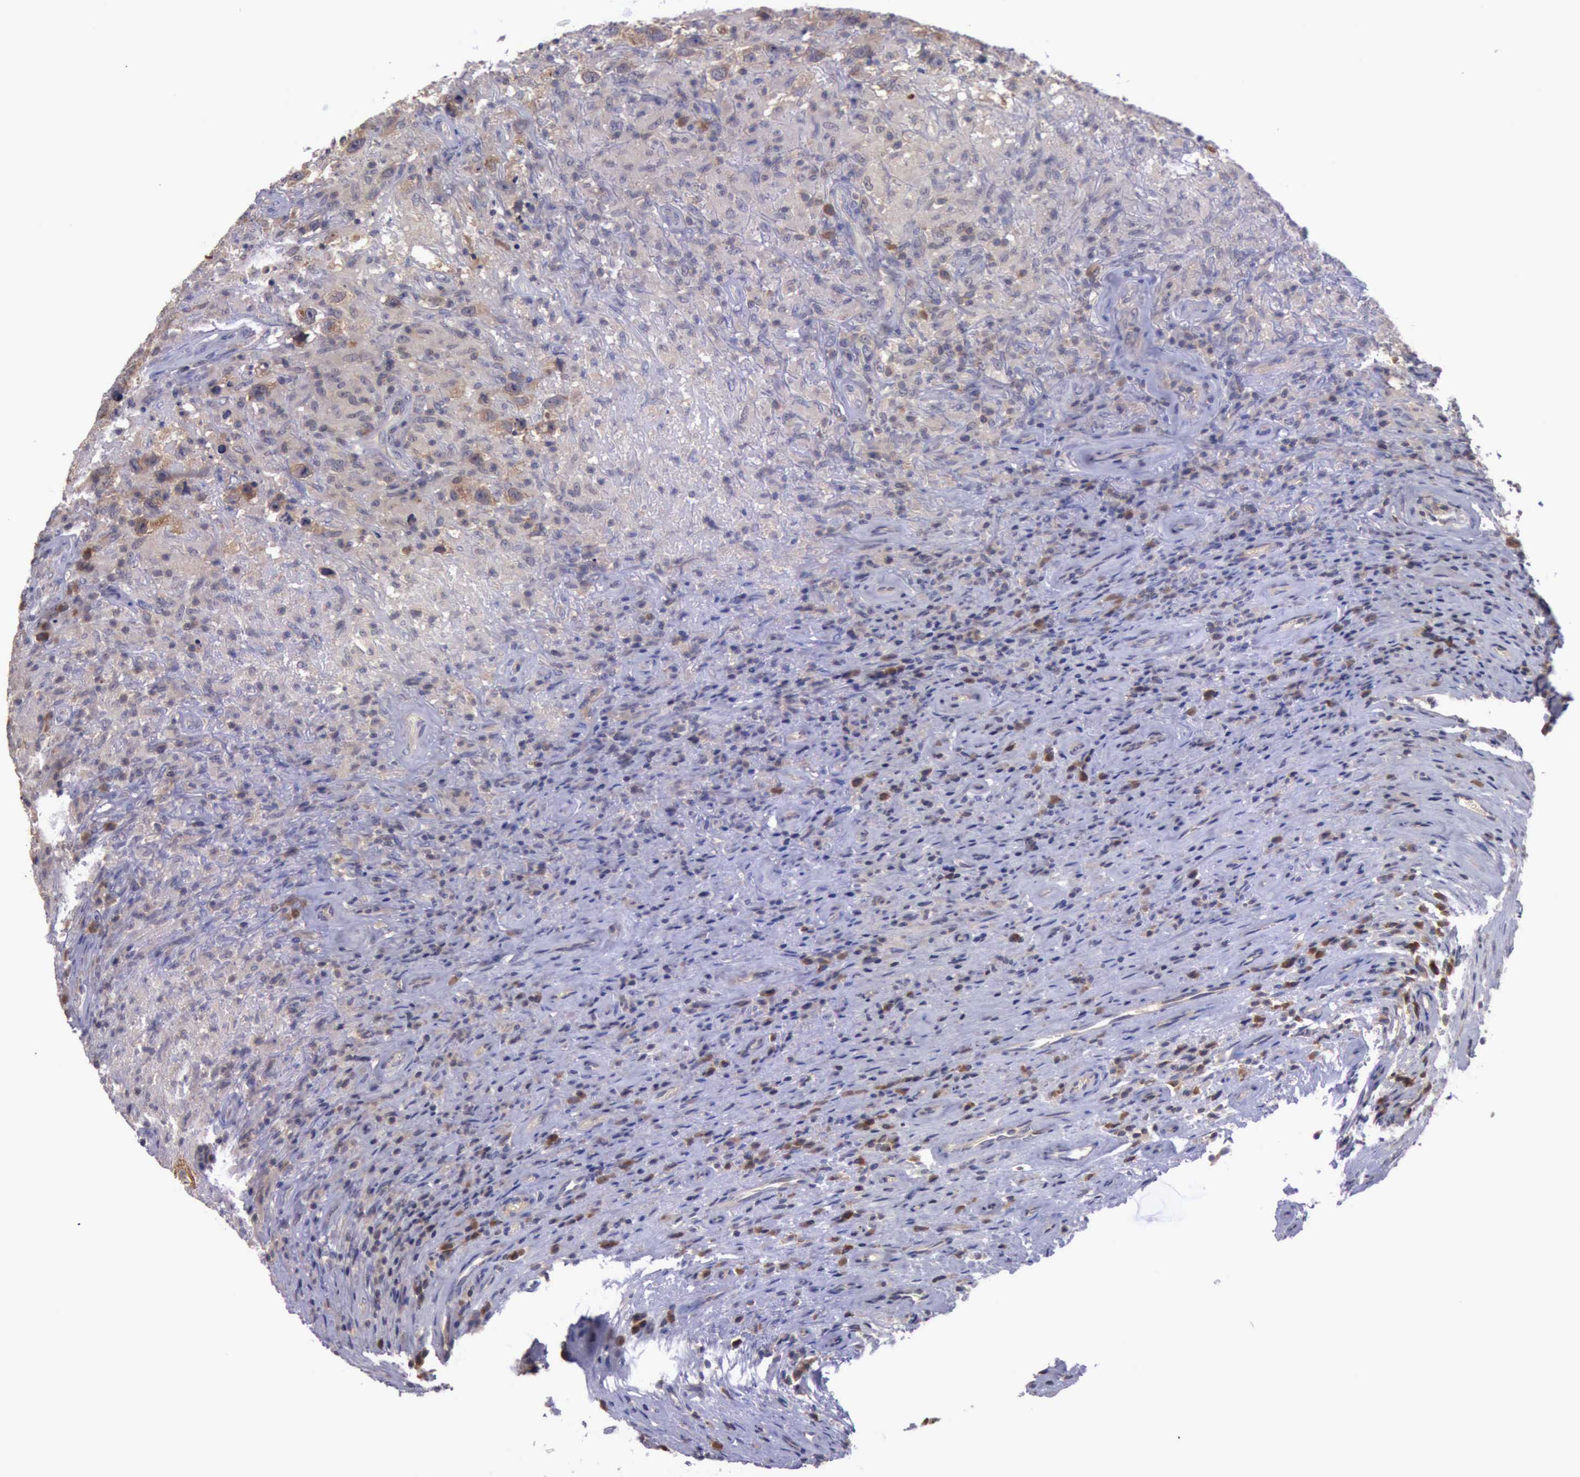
{"staining": {"intensity": "negative", "quantity": "none", "location": "none"}, "tissue": "testis cancer", "cell_type": "Tumor cells", "image_type": "cancer", "snomed": [{"axis": "morphology", "description": "Seminoma, NOS"}, {"axis": "topography", "description": "Testis"}], "caption": "Immunohistochemistry (IHC) image of testis cancer (seminoma) stained for a protein (brown), which reveals no expression in tumor cells.", "gene": "RAB39B", "patient": {"sex": "male", "age": 34}}